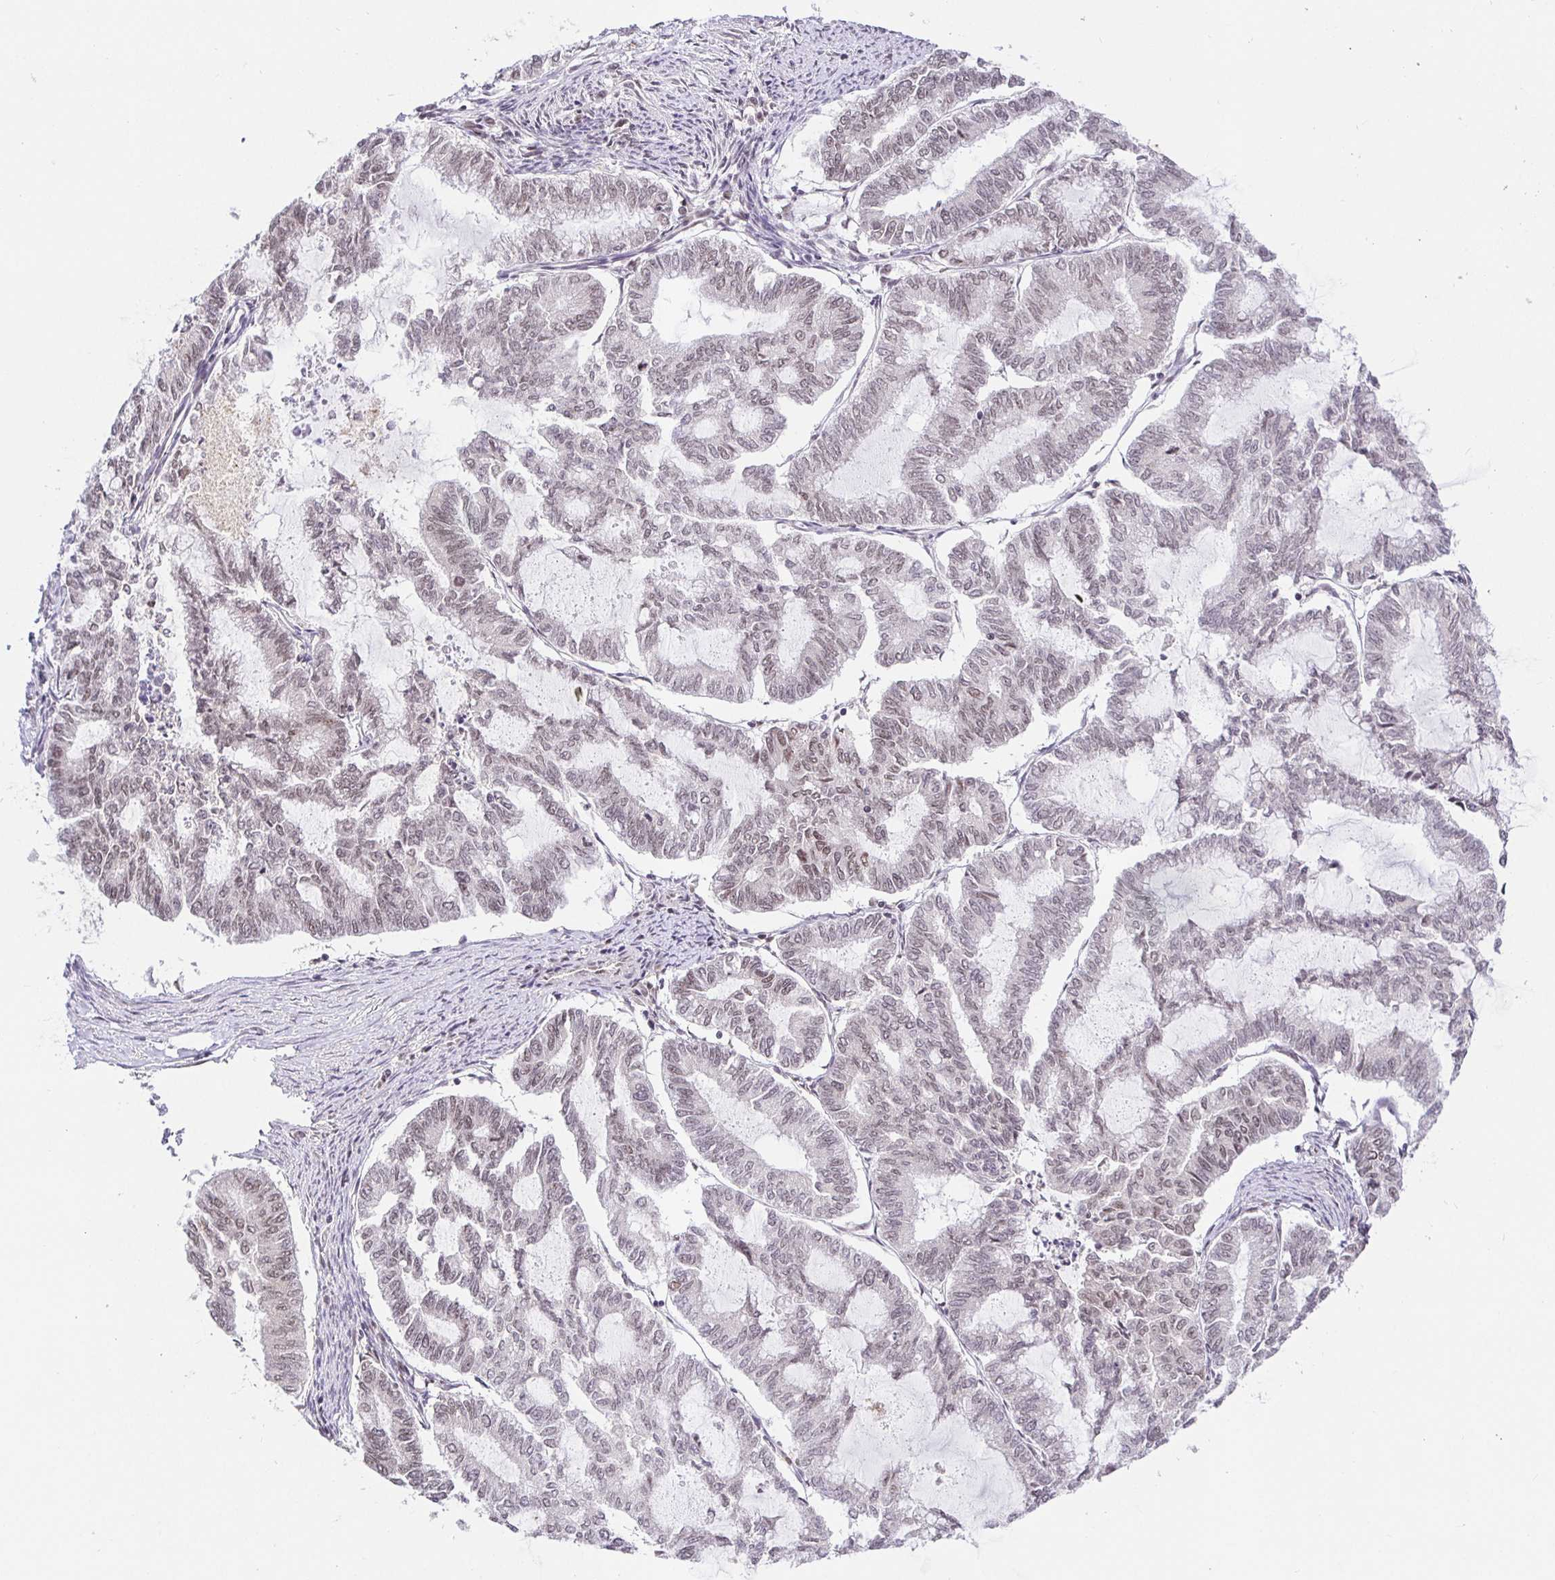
{"staining": {"intensity": "weak", "quantity": "25%-75%", "location": "nuclear"}, "tissue": "endometrial cancer", "cell_type": "Tumor cells", "image_type": "cancer", "snomed": [{"axis": "morphology", "description": "Adenocarcinoma, NOS"}, {"axis": "topography", "description": "Endometrium"}], "caption": "Protein expression by IHC exhibits weak nuclear positivity in about 25%-75% of tumor cells in endometrial cancer.", "gene": "USF1", "patient": {"sex": "female", "age": 79}}